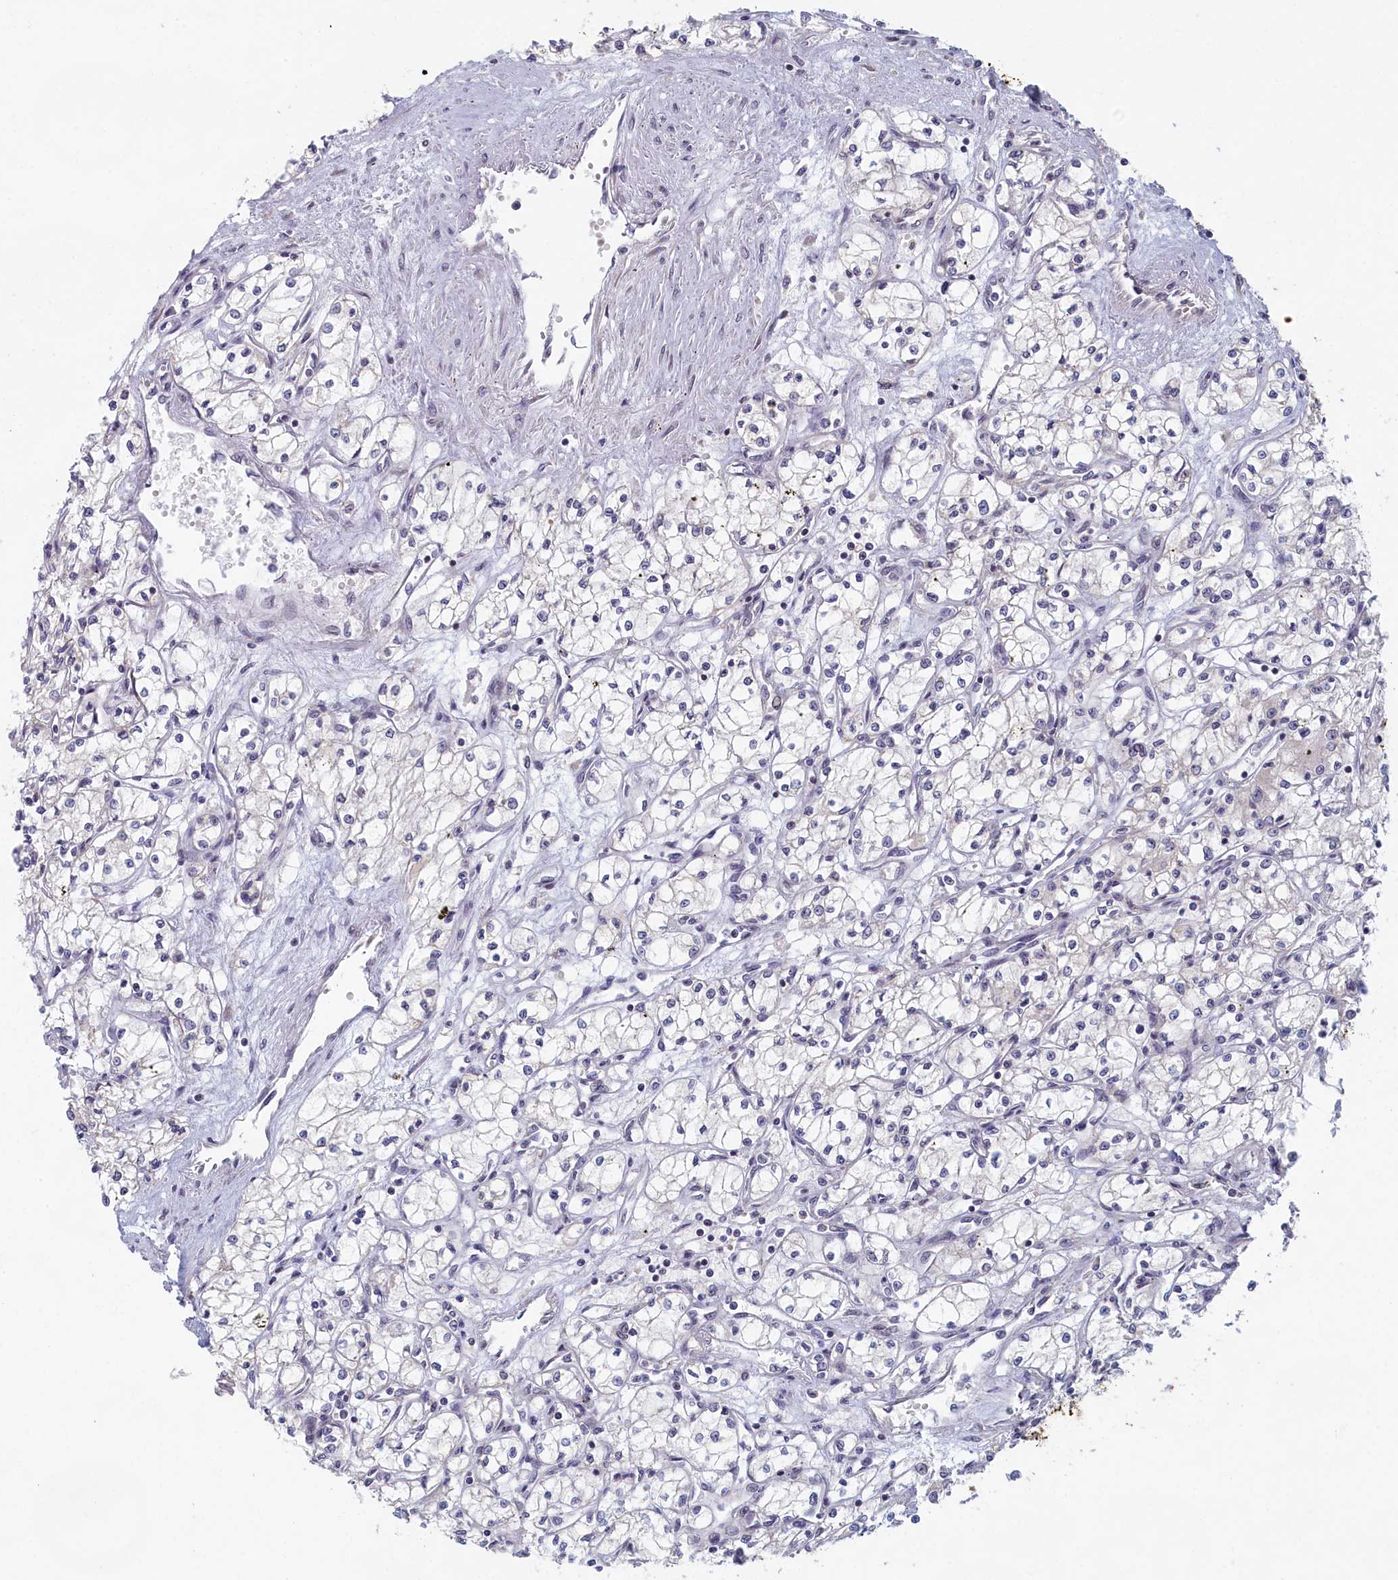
{"staining": {"intensity": "negative", "quantity": "none", "location": "none"}, "tissue": "renal cancer", "cell_type": "Tumor cells", "image_type": "cancer", "snomed": [{"axis": "morphology", "description": "Adenocarcinoma, NOS"}, {"axis": "topography", "description": "Kidney"}], "caption": "There is no significant staining in tumor cells of renal adenocarcinoma.", "gene": "DNAJC17", "patient": {"sex": "male", "age": 59}}